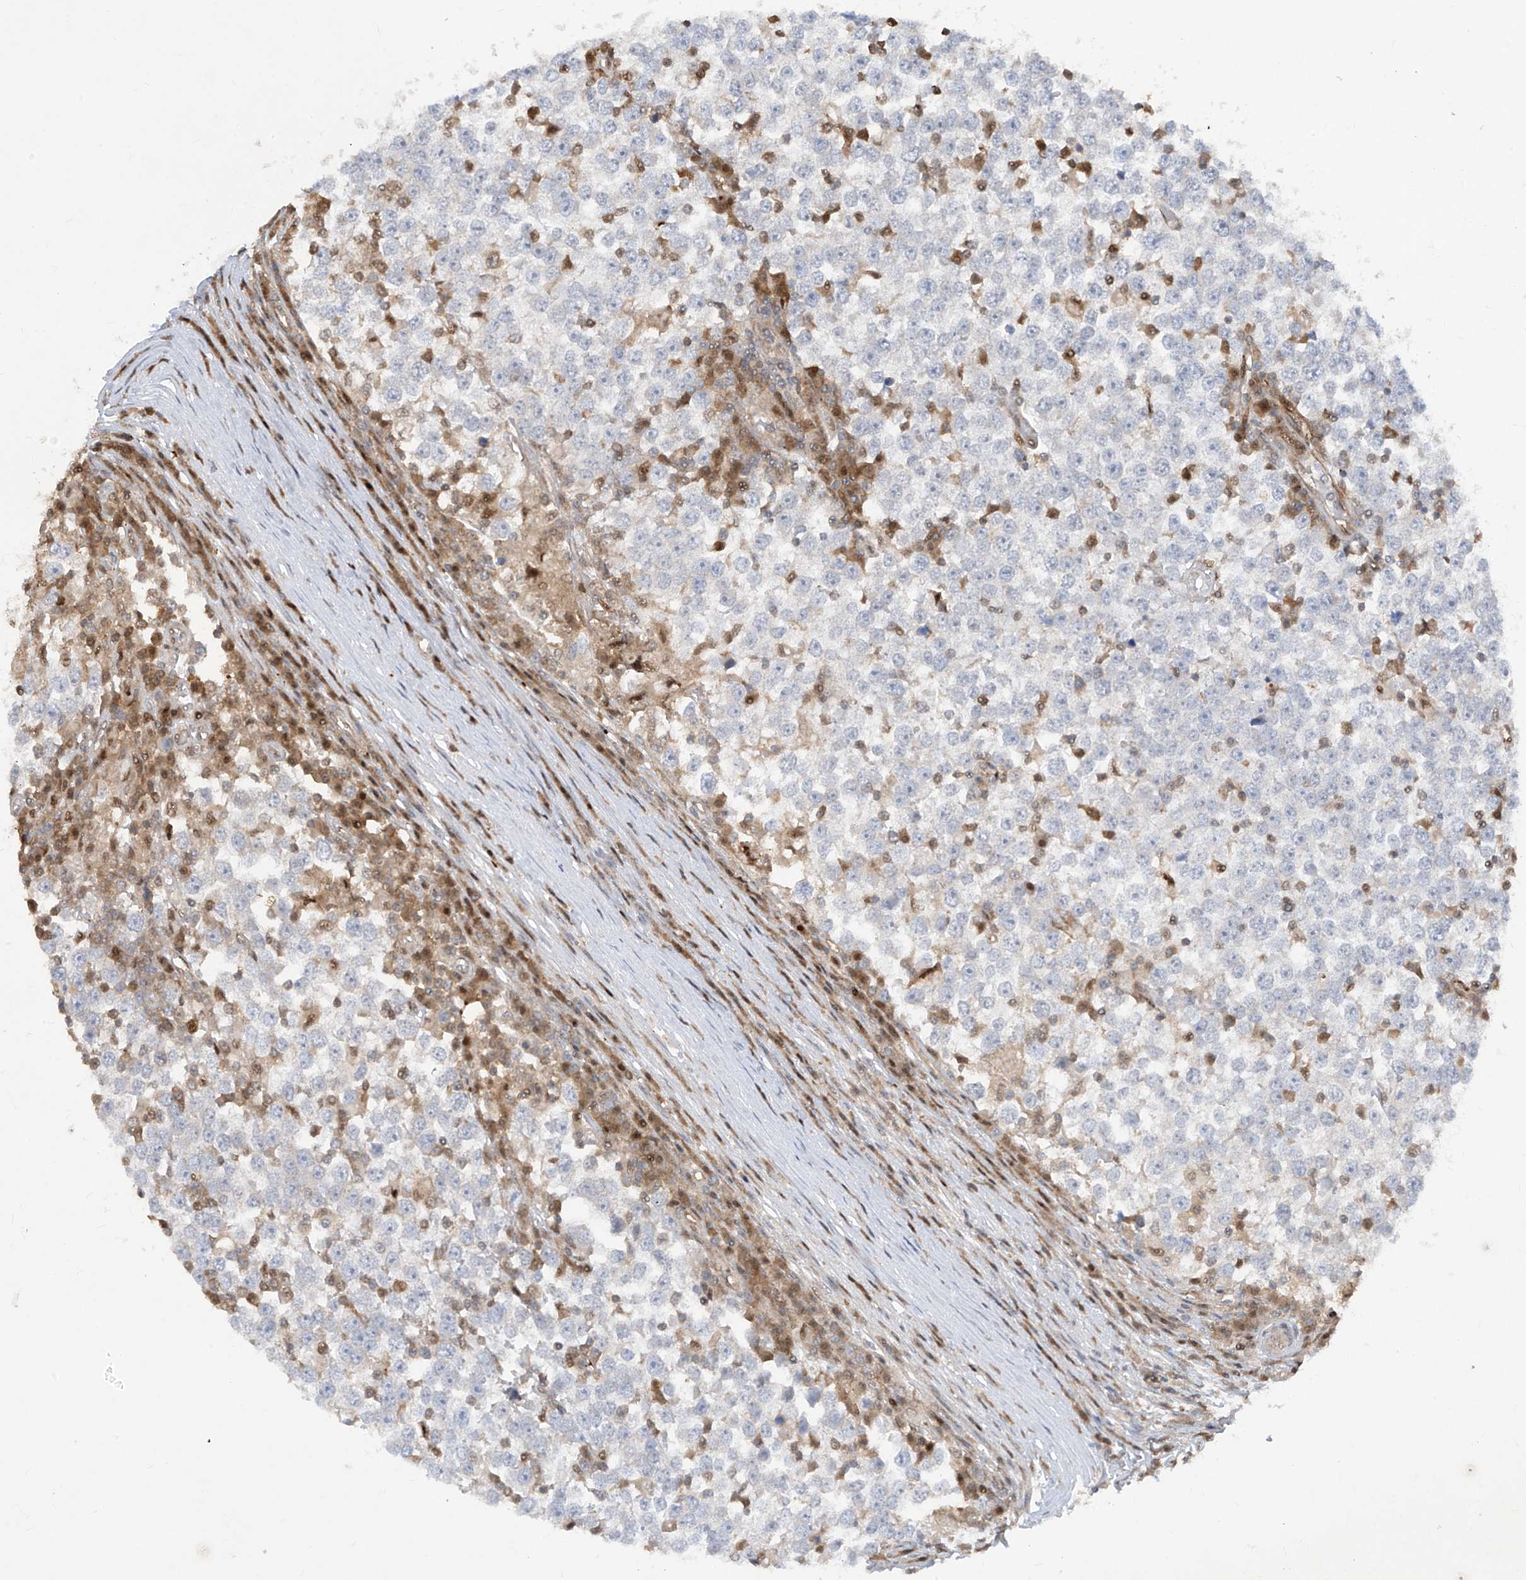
{"staining": {"intensity": "negative", "quantity": "none", "location": "none"}, "tissue": "testis cancer", "cell_type": "Tumor cells", "image_type": "cancer", "snomed": [{"axis": "morphology", "description": "Seminoma, NOS"}, {"axis": "topography", "description": "Testis"}], "caption": "A high-resolution micrograph shows immunohistochemistry staining of seminoma (testis), which displays no significant expression in tumor cells.", "gene": "ZNF358", "patient": {"sex": "male", "age": 65}}